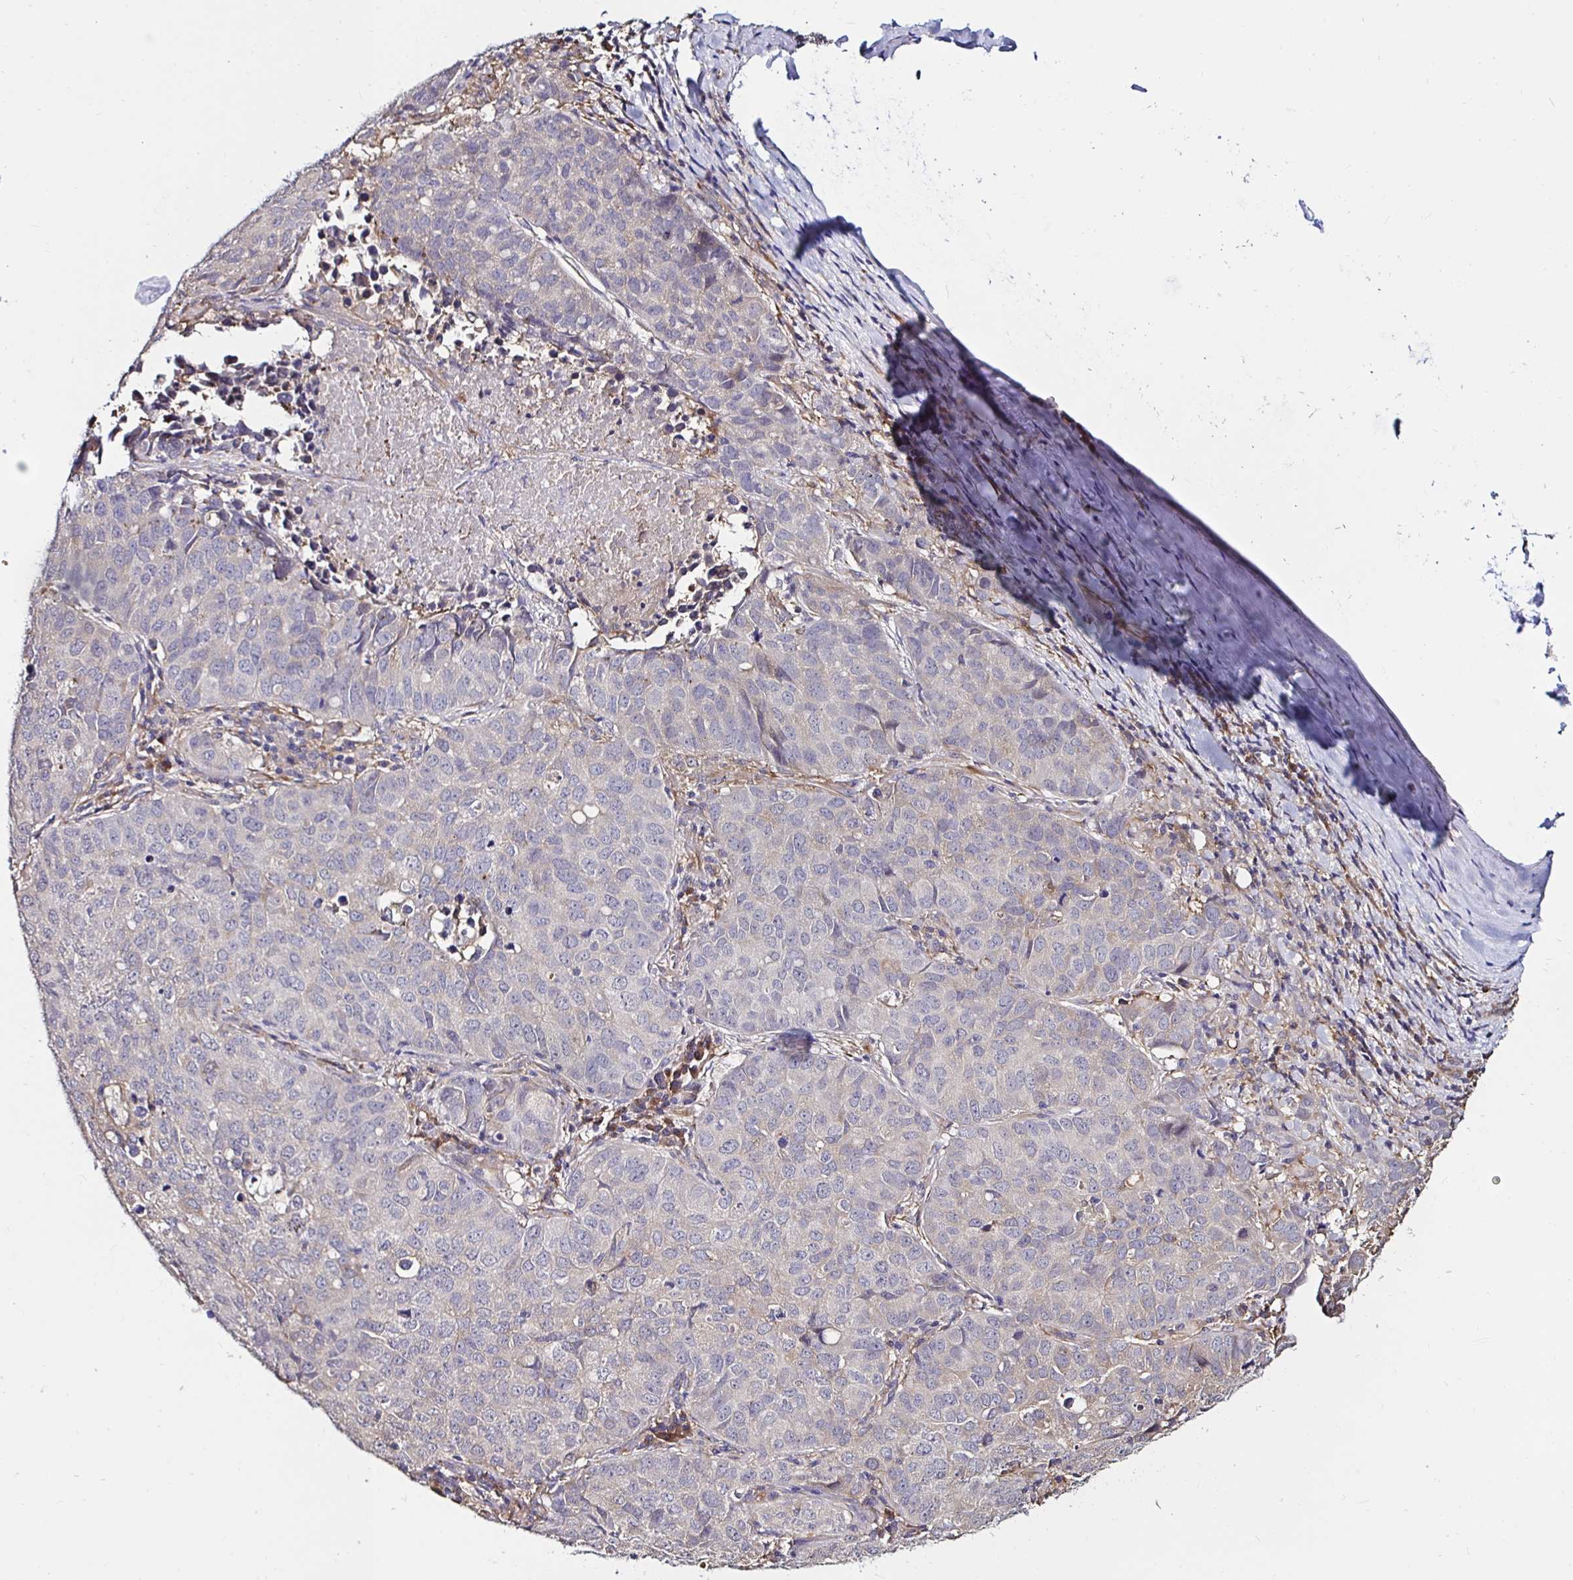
{"staining": {"intensity": "negative", "quantity": "none", "location": "none"}, "tissue": "lung cancer", "cell_type": "Tumor cells", "image_type": "cancer", "snomed": [{"axis": "morphology", "description": "Adenocarcinoma, NOS"}, {"axis": "topography", "description": "Lung"}], "caption": "High magnification brightfield microscopy of adenocarcinoma (lung) stained with DAB (brown) and counterstained with hematoxylin (blue): tumor cells show no significant staining.", "gene": "RSRP1", "patient": {"sex": "female", "age": 50}}